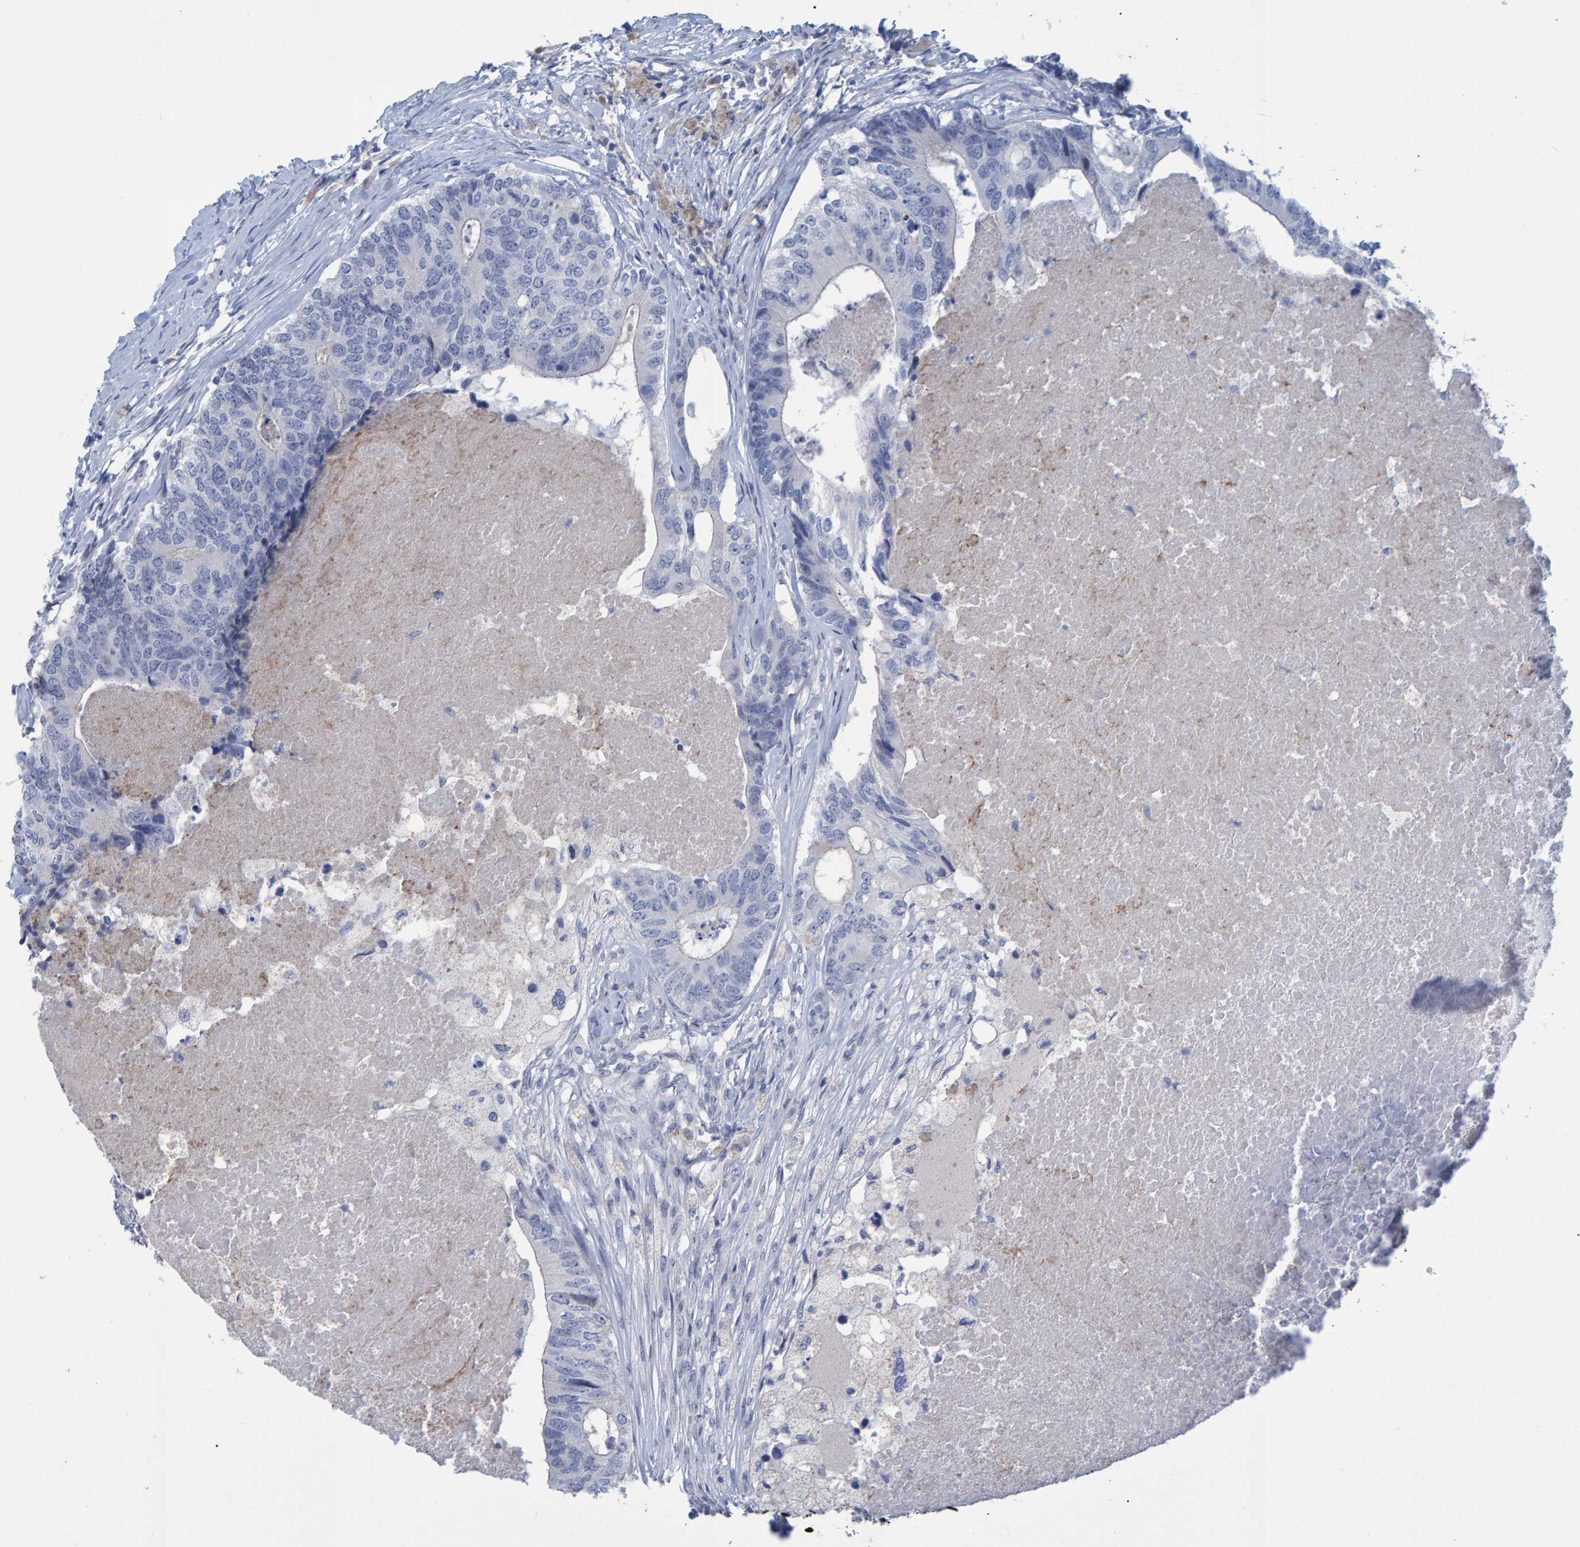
{"staining": {"intensity": "negative", "quantity": "none", "location": "none"}, "tissue": "colorectal cancer", "cell_type": "Tumor cells", "image_type": "cancer", "snomed": [{"axis": "morphology", "description": "Adenocarcinoma, NOS"}, {"axis": "topography", "description": "Colon"}], "caption": "This histopathology image is of adenocarcinoma (colorectal) stained with IHC to label a protein in brown with the nuclei are counter-stained blue. There is no positivity in tumor cells. Nuclei are stained in blue.", "gene": "PROCA1", "patient": {"sex": "female", "age": 67}}